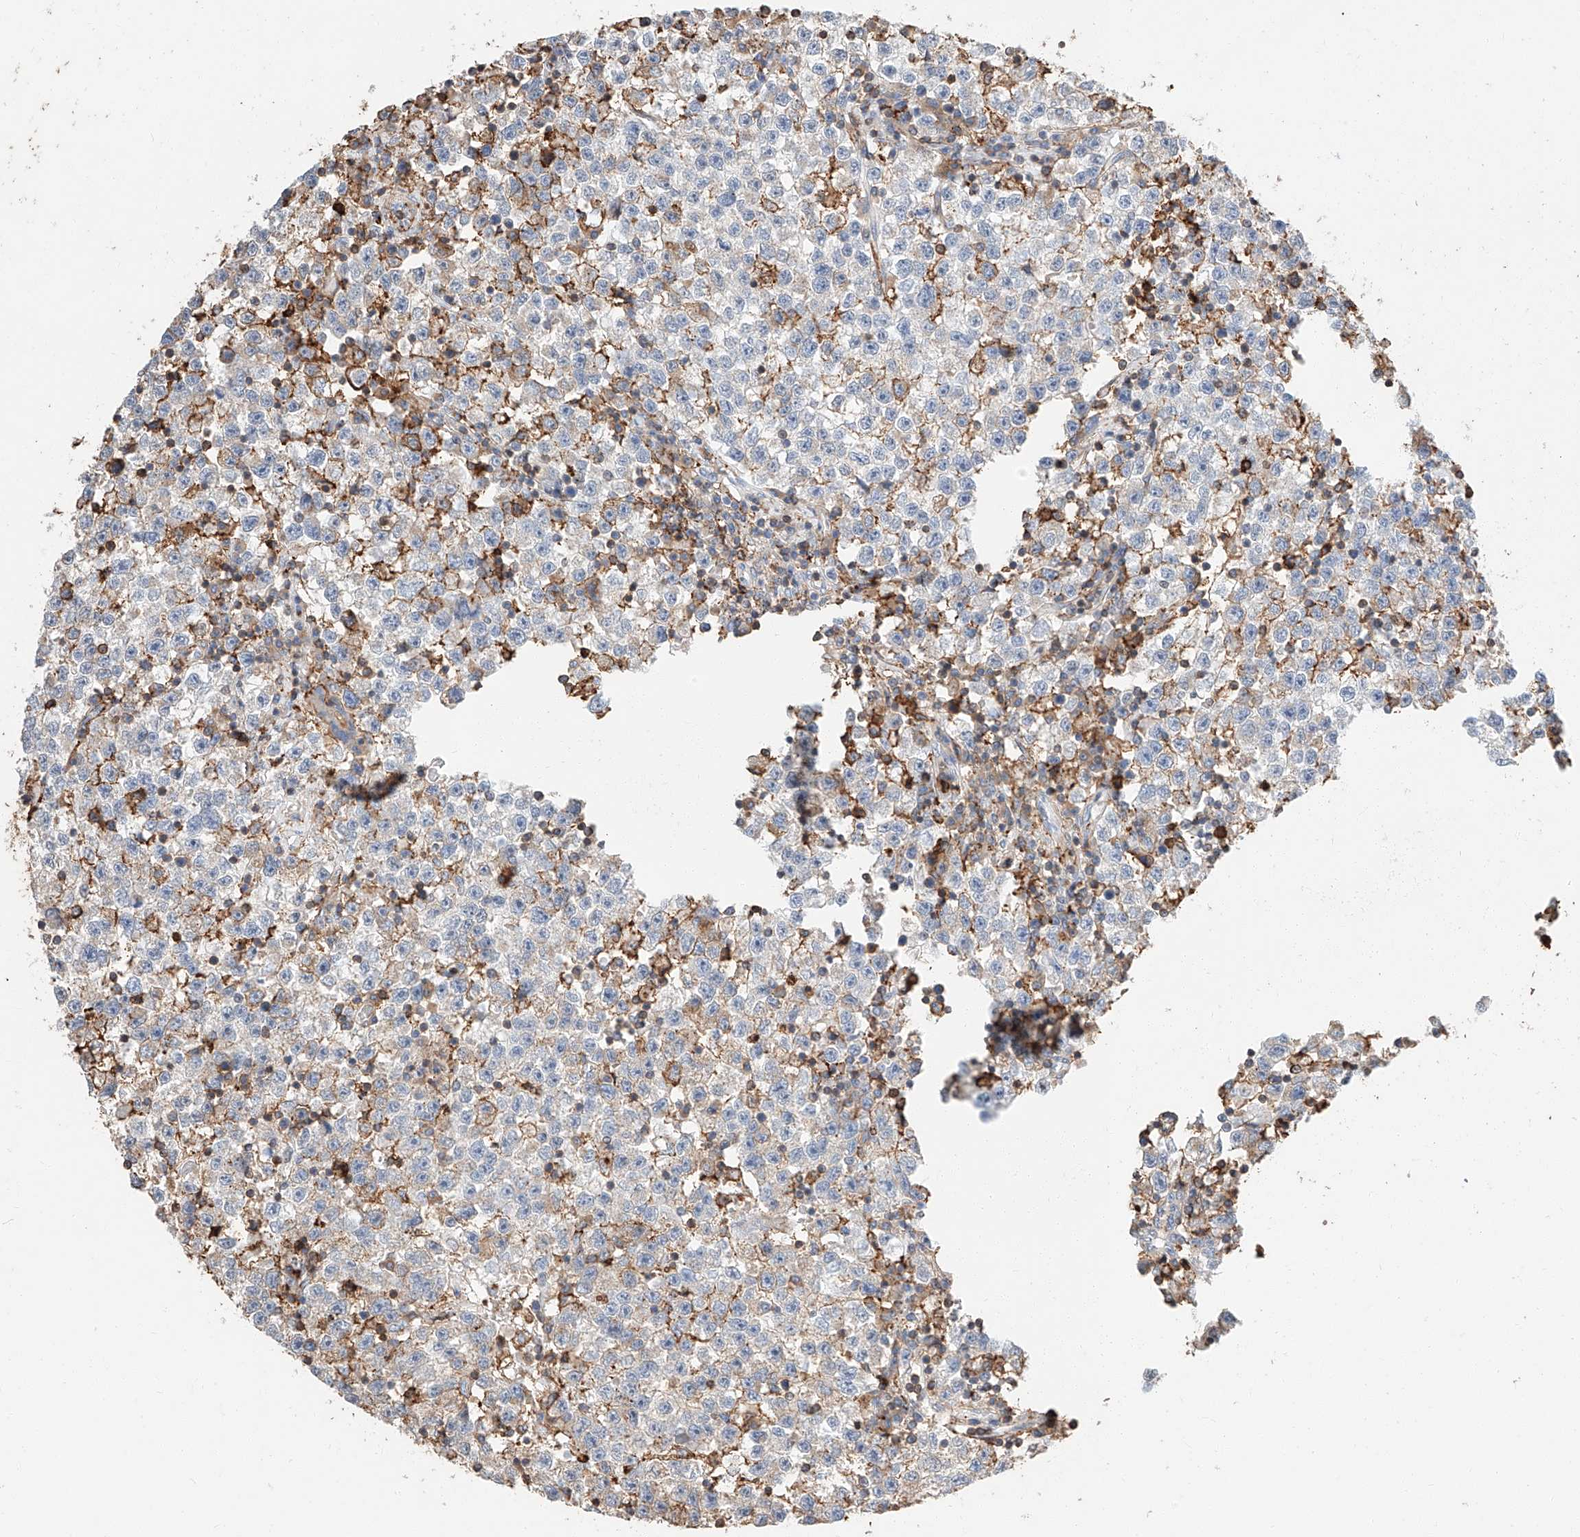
{"staining": {"intensity": "negative", "quantity": "none", "location": "none"}, "tissue": "testis cancer", "cell_type": "Tumor cells", "image_type": "cancer", "snomed": [{"axis": "morphology", "description": "Seminoma, NOS"}, {"axis": "topography", "description": "Testis"}], "caption": "This micrograph is of testis cancer stained with immunohistochemistry to label a protein in brown with the nuclei are counter-stained blue. There is no staining in tumor cells.", "gene": "WFS1", "patient": {"sex": "male", "age": 22}}